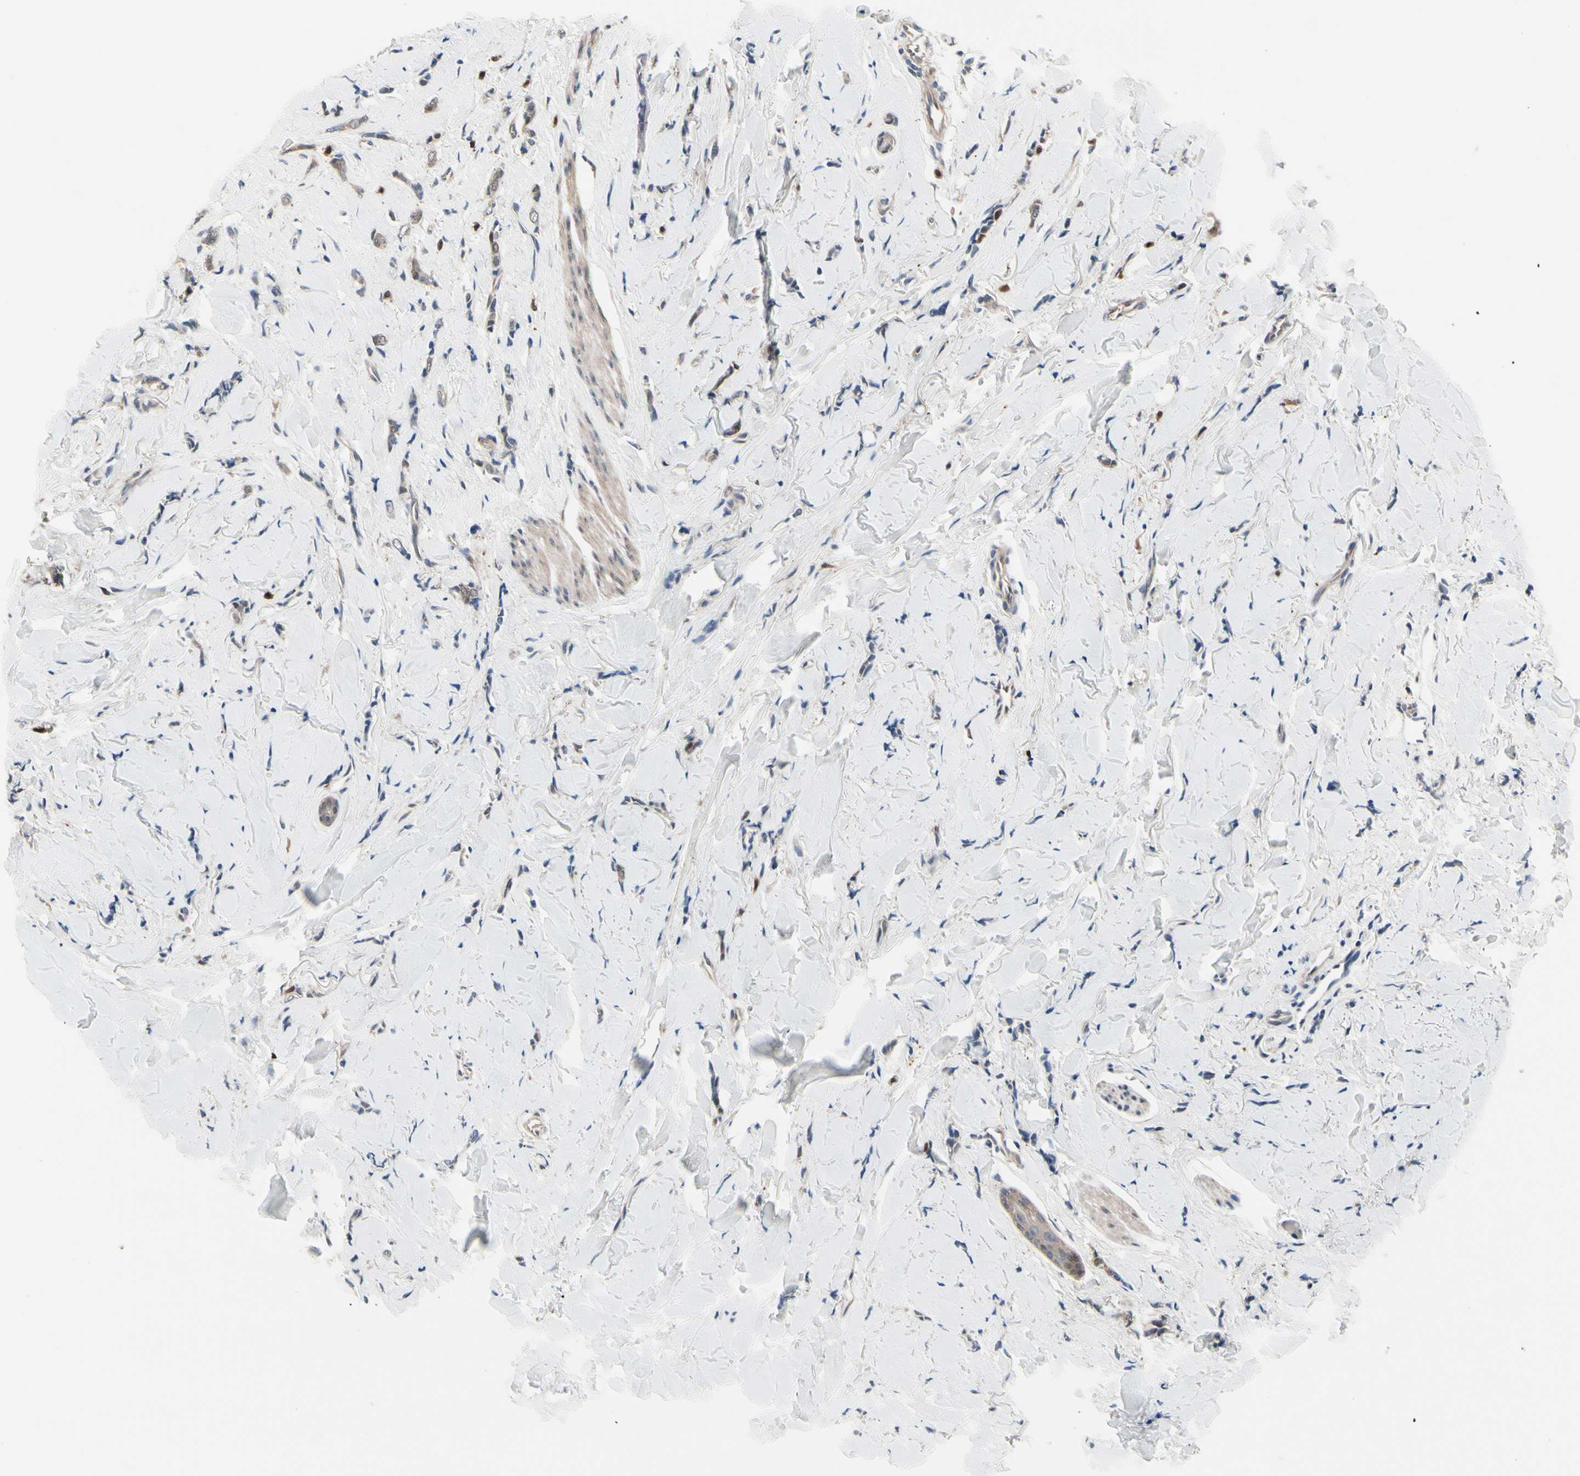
{"staining": {"intensity": "weak", "quantity": ">75%", "location": "cytoplasmic/membranous"}, "tissue": "breast cancer", "cell_type": "Tumor cells", "image_type": "cancer", "snomed": [{"axis": "morphology", "description": "Lobular carcinoma"}, {"axis": "topography", "description": "Skin"}, {"axis": "topography", "description": "Breast"}], "caption": "A low amount of weak cytoplasmic/membranous staining is identified in about >75% of tumor cells in breast cancer tissue.", "gene": "PRDX6", "patient": {"sex": "female", "age": 46}}